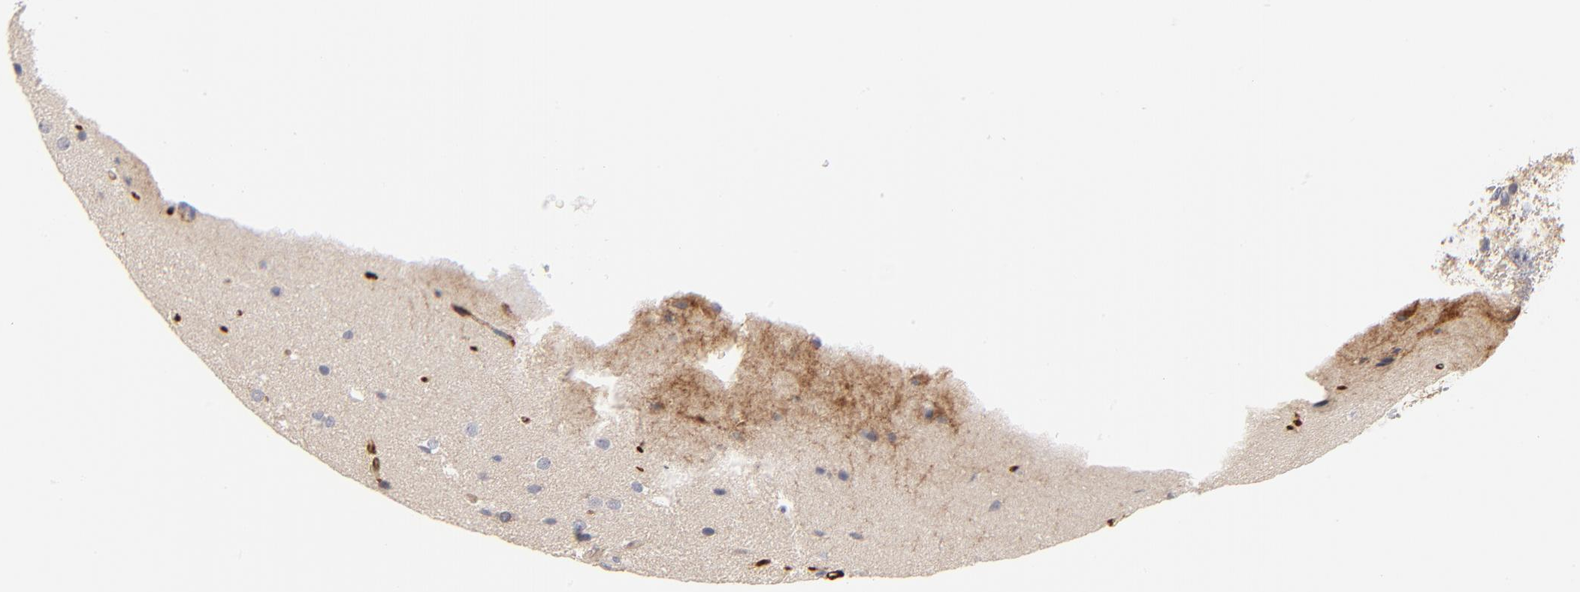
{"staining": {"intensity": "negative", "quantity": "none", "location": "none"}, "tissue": "glioma", "cell_type": "Tumor cells", "image_type": "cancer", "snomed": [{"axis": "morphology", "description": "Glioma, malignant, Low grade"}, {"axis": "topography", "description": "Cerebral cortex"}], "caption": "Image shows no significant protein positivity in tumor cells of malignant low-grade glioma.", "gene": "SLC16A1", "patient": {"sex": "female", "age": 47}}